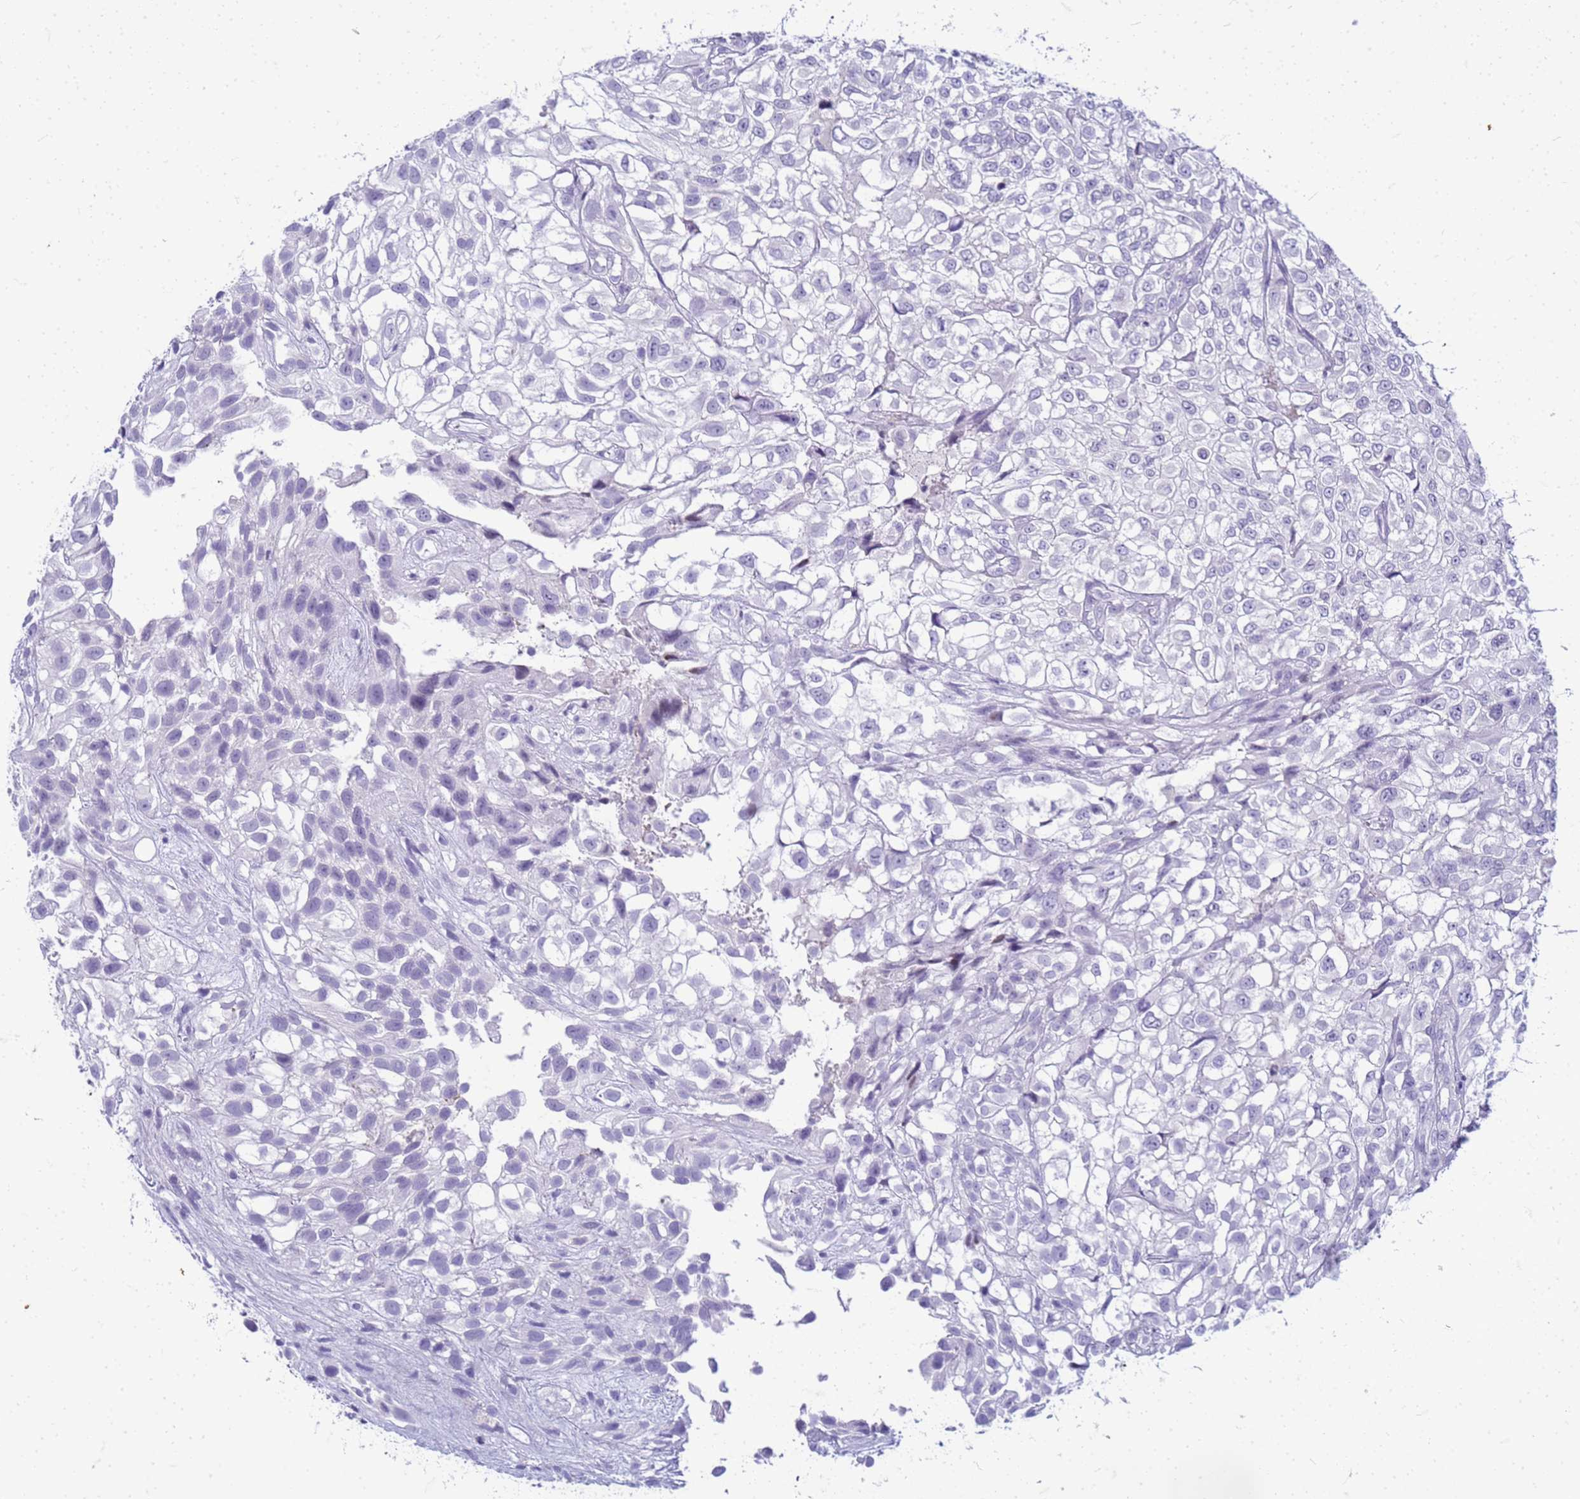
{"staining": {"intensity": "negative", "quantity": "none", "location": "none"}, "tissue": "urothelial cancer", "cell_type": "Tumor cells", "image_type": "cancer", "snomed": [{"axis": "morphology", "description": "Urothelial carcinoma, High grade"}, {"axis": "topography", "description": "Urinary bladder"}], "caption": "High power microscopy histopathology image of an immunohistochemistry (IHC) micrograph of urothelial cancer, revealing no significant positivity in tumor cells.", "gene": "CFAP100", "patient": {"sex": "male", "age": 56}}